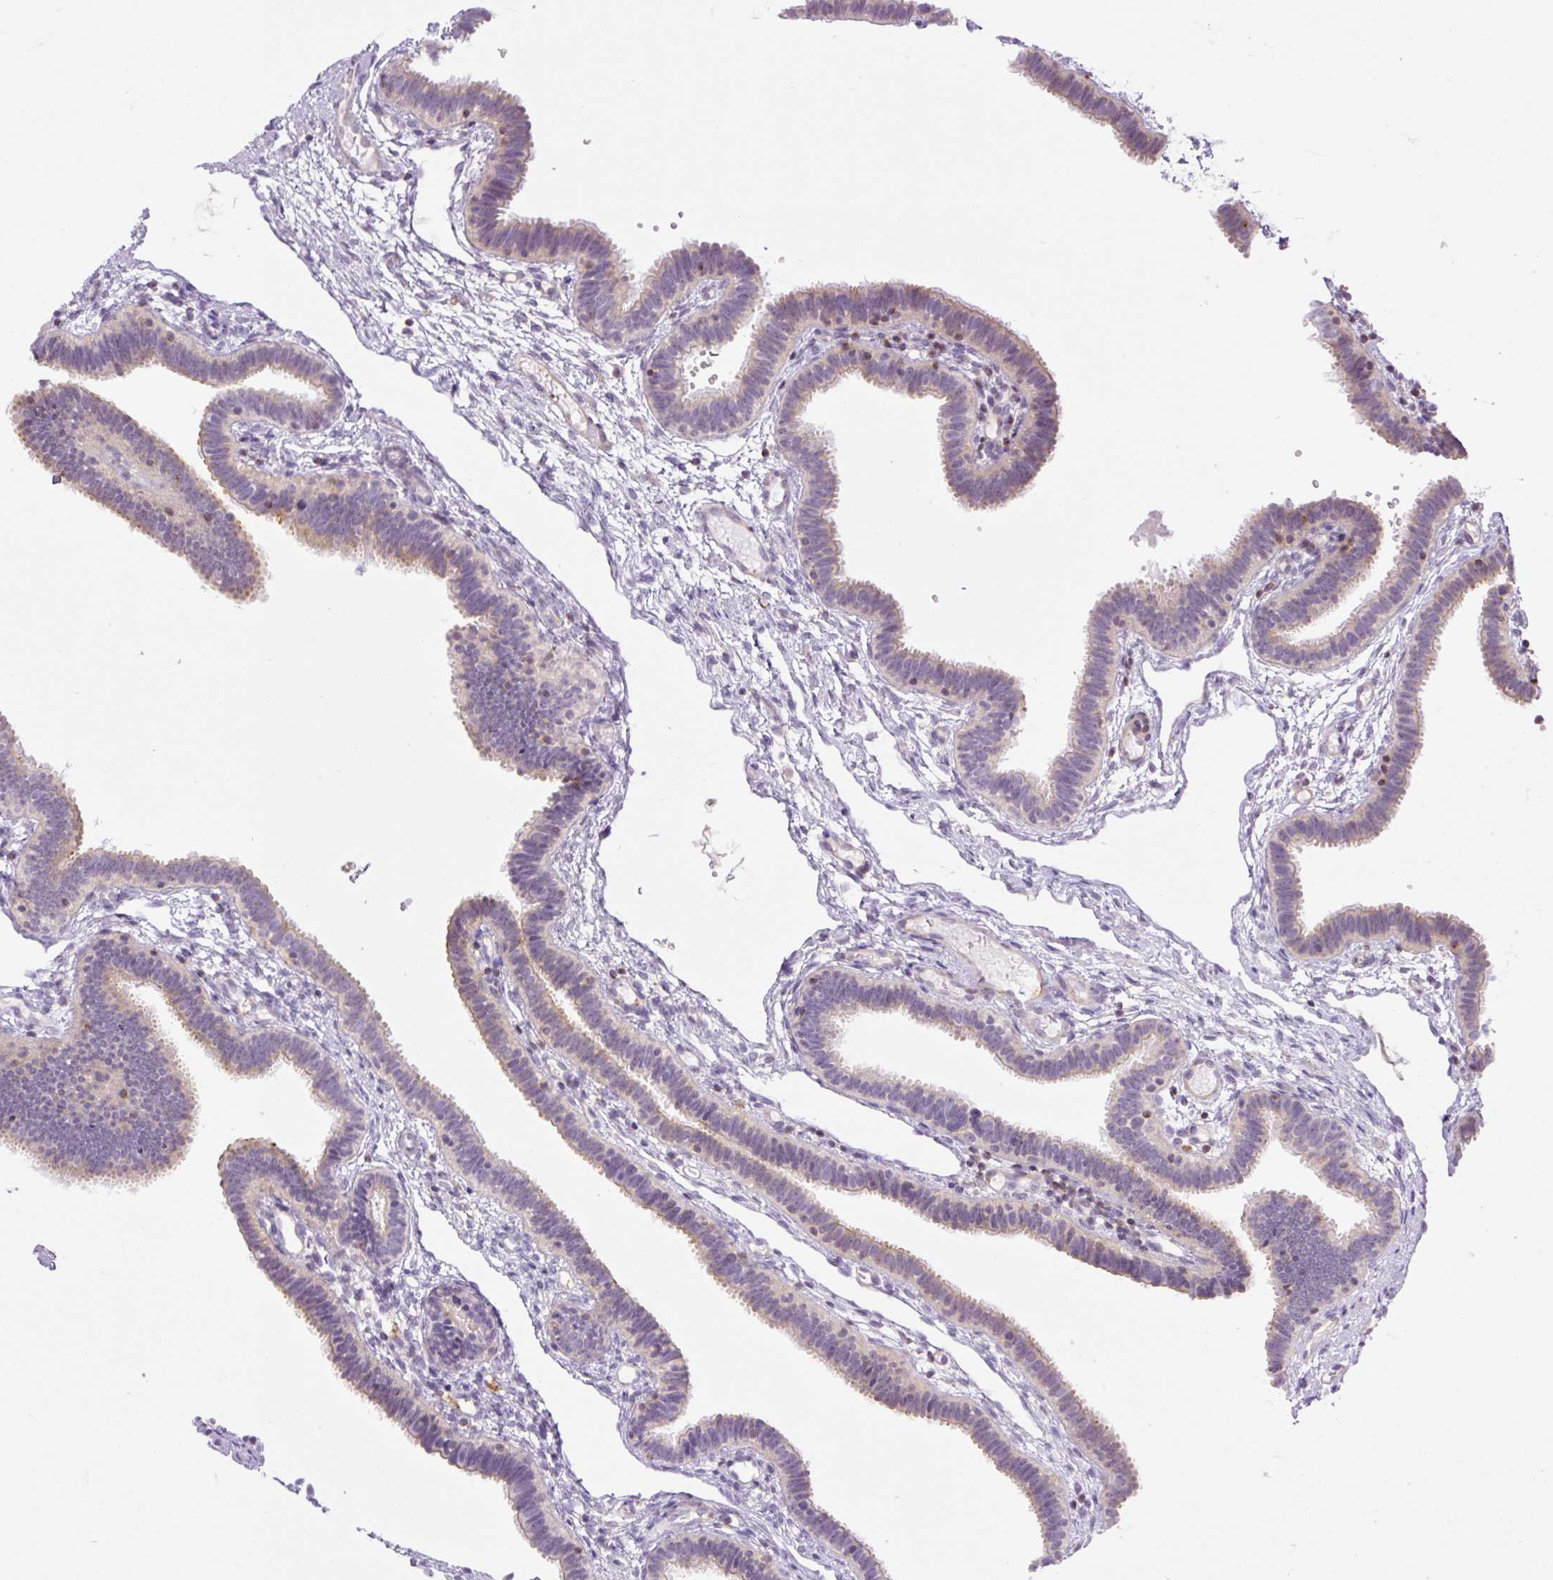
{"staining": {"intensity": "weak", "quantity": "25%-75%", "location": "cytoplasmic/membranous"}, "tissue": "fallopian tube", "cell_type": "Glandular cells", "image_type": "normal", "snomed": [{"axis": "morphology", "description": "Normal tissue, NOS"}, {"axis": "topography", "description": "Fallopian tube"}], "caption": "Protein analysis of normal fallopian tube shows weak cytoplasmic/membranous positivity in about 25%-75% of glandular cells. (IHC, brightfield microscopy, high magnification).", "gene": "GRID2", "patient": {"sex": "female", "age": 37}}